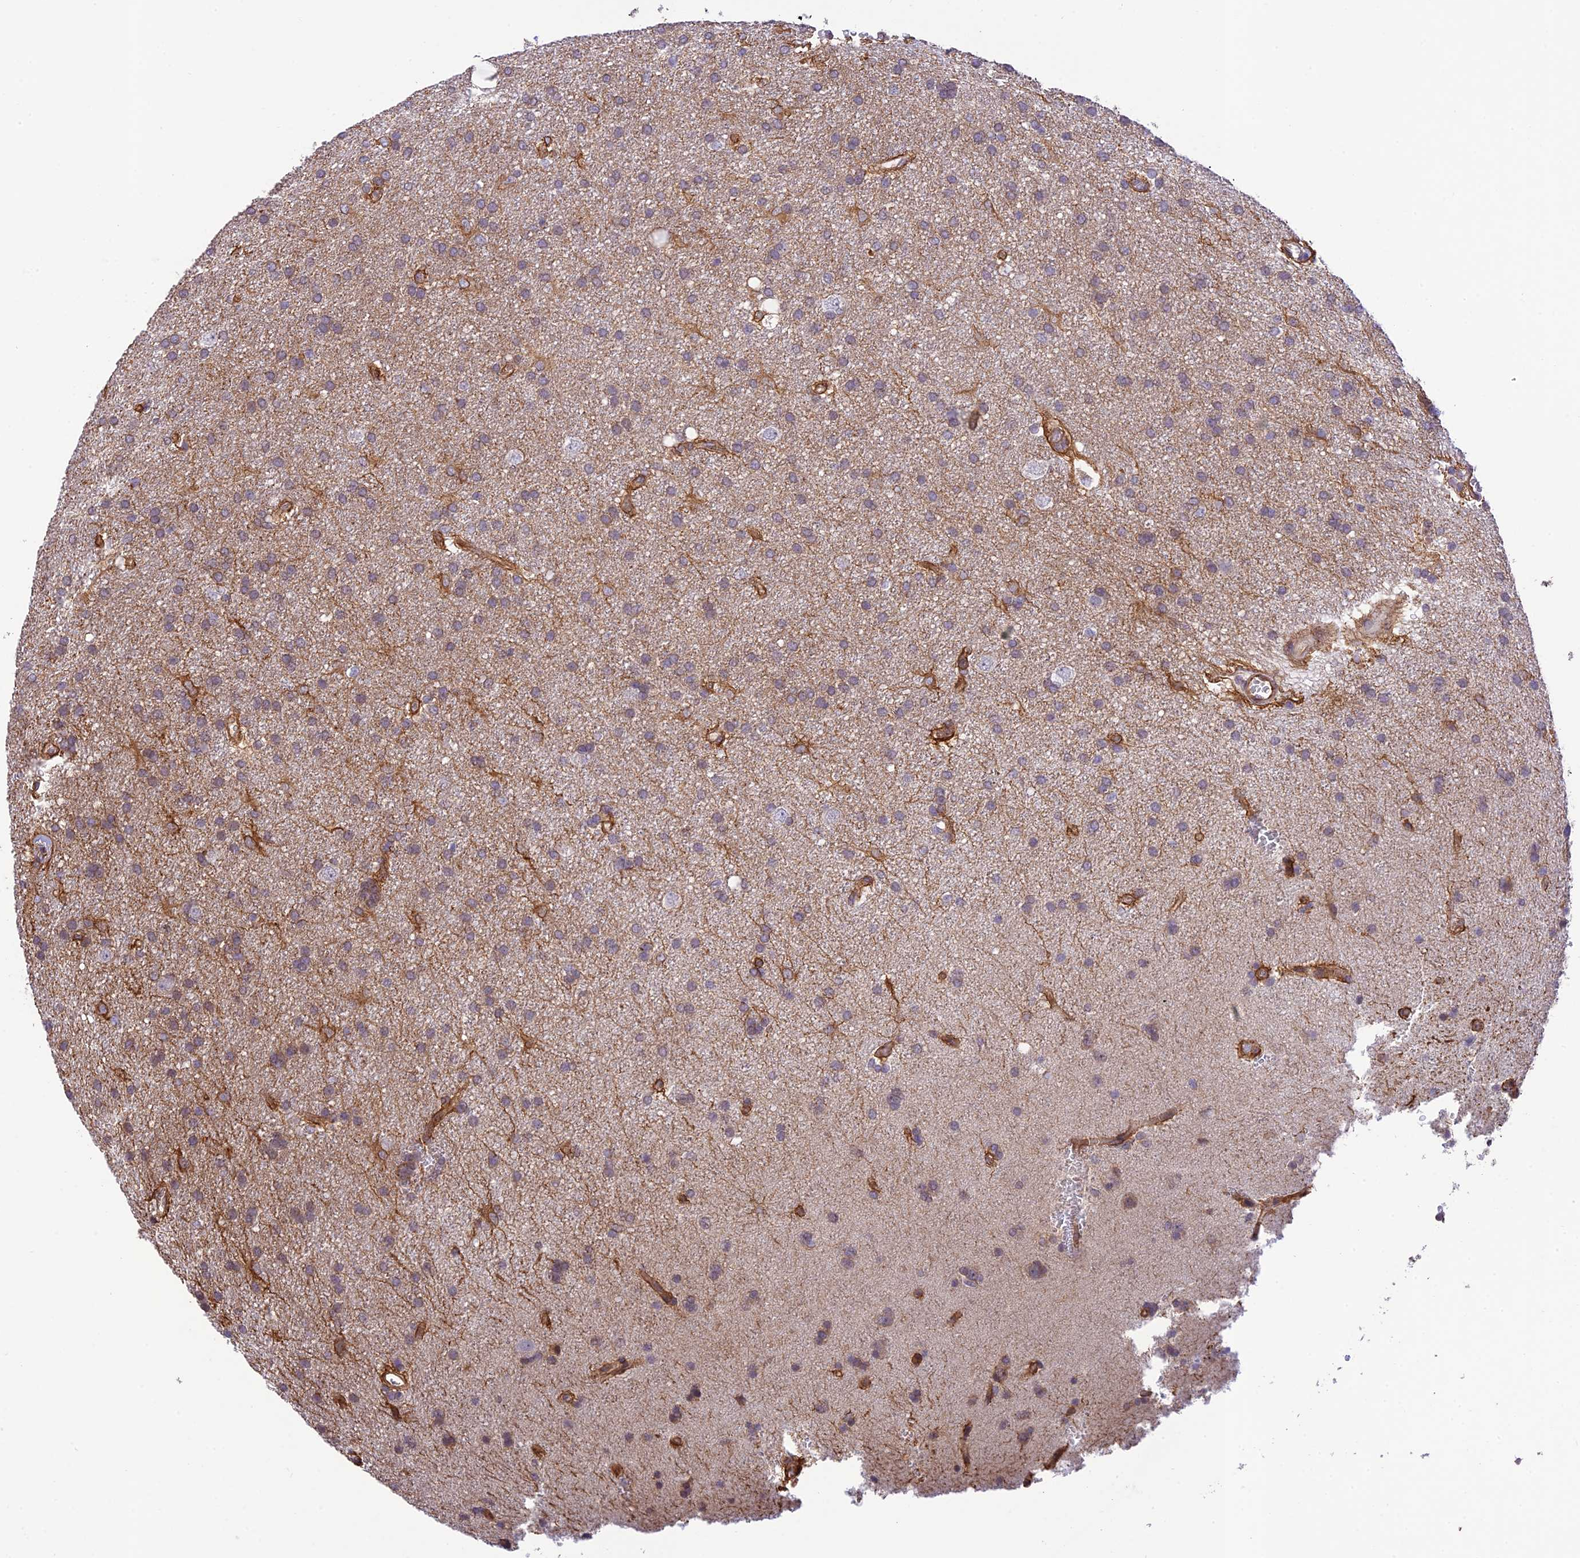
{"staining": {"intensity": "weak", "quantity": ">75%", "location": "cytoplasmic/membranous"}, "tissue": "glioma", "cell_type": "Tumor cells", "image_type": "cancer", "snomed": [{"axis": "morphology", "description": "Glioma, malignant, Low grade"}, {"axis": "topography", "description": "Brain"}], "caption": "DAB (3,3'-diaminobenzidine) immunohistochemical staining of human glioma shows weak cytoplasmic/membranous protein staining in about >75% of tumor cells.", "gene": "EXOC3L4", "patient": {"sex": "male", "age": 66}}